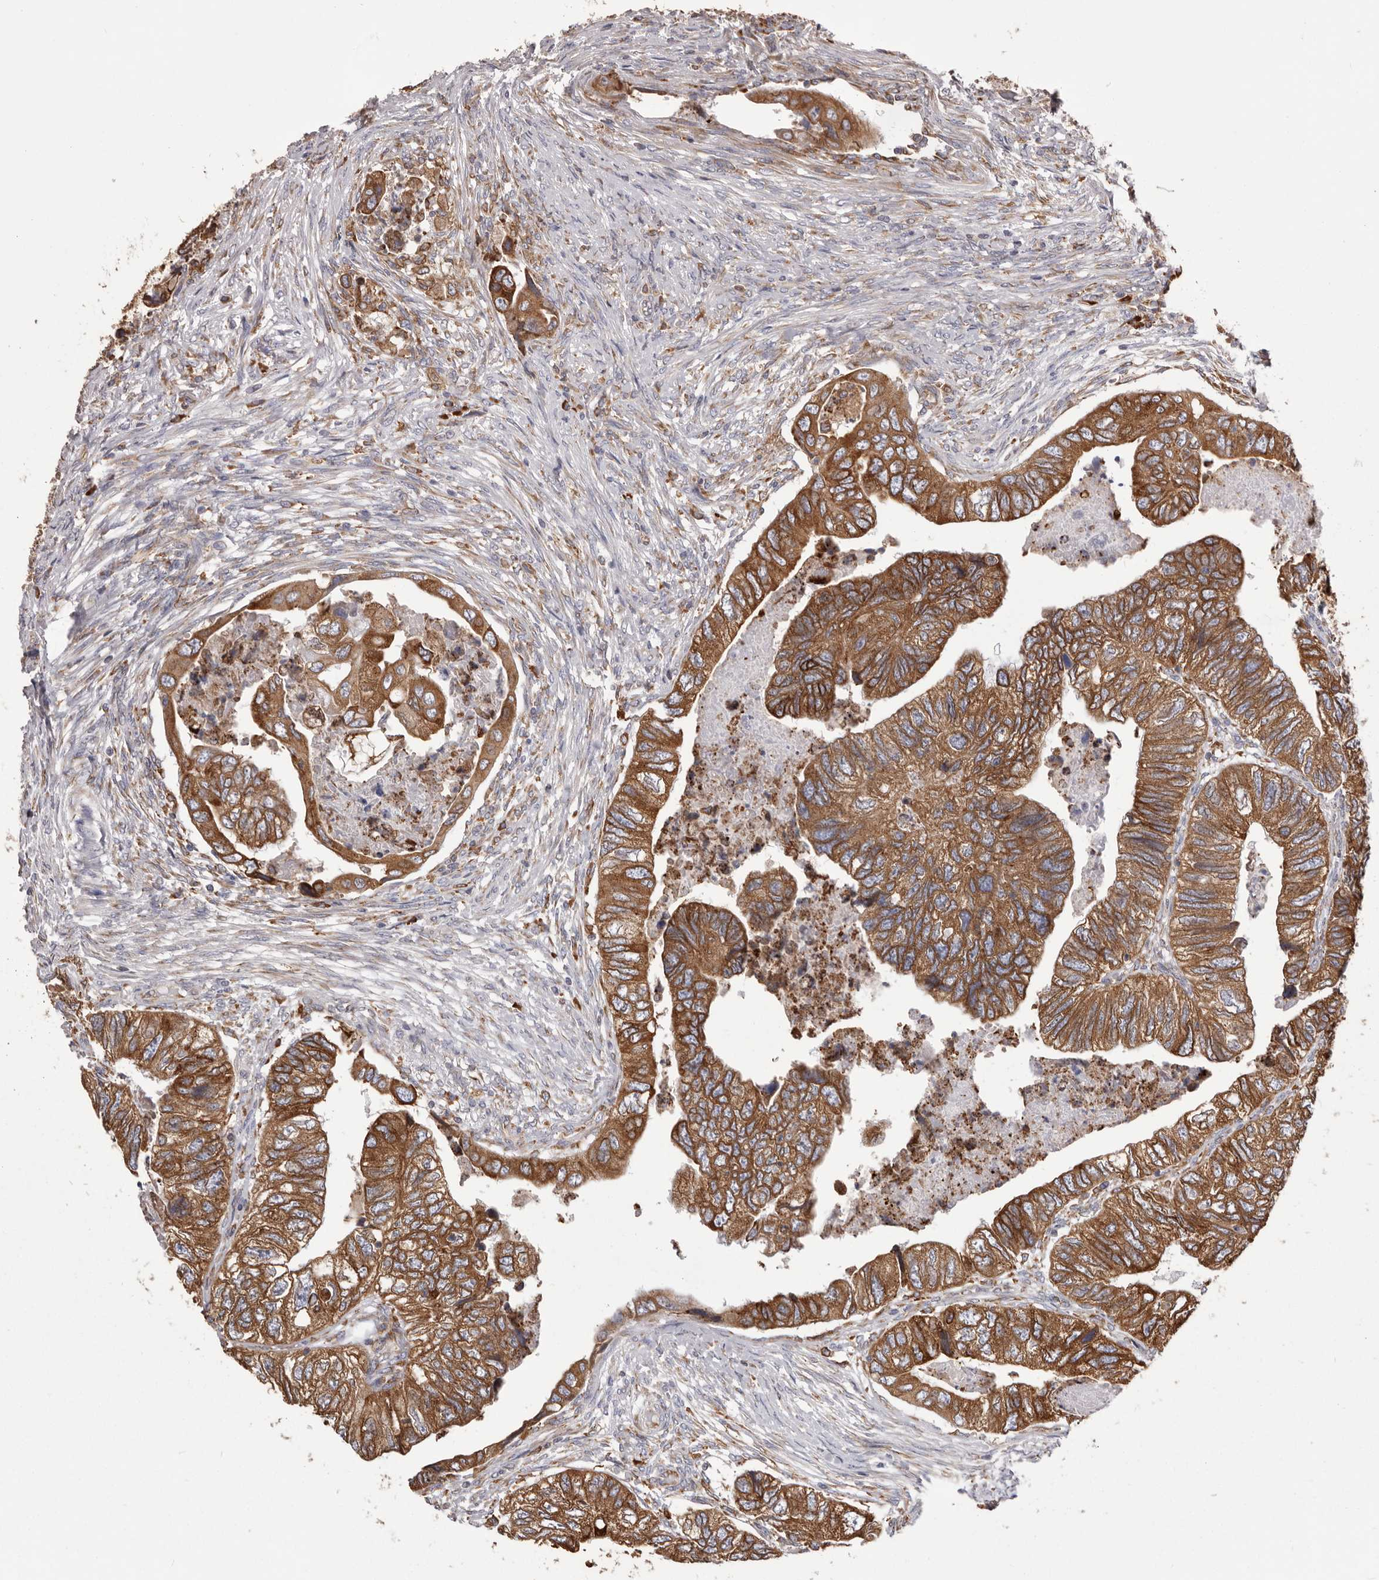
{"staining": {"intensity": "moderate", "quantity": ">75%", "location": "cytoplasmic/membranous"}, "tissue": "colorectal cancer", "cell_type": "Tumor cells", "image_type": "cancer", "snomed": [{"axis": "morphology", "description": "Adenocarcinoma, NOS"}, {"axis": "topography", "description": "Rectum"}], "caption": "This photomicrograph shows immunohistochemistry (IHC) staining of colorectal adenocarcinoma, with medium moderate cytoplasmic/membranous expression in approximately >75% of tumor cells.", "gene": "QRSL1", "patient": {"sex": "male", "age": 63}}